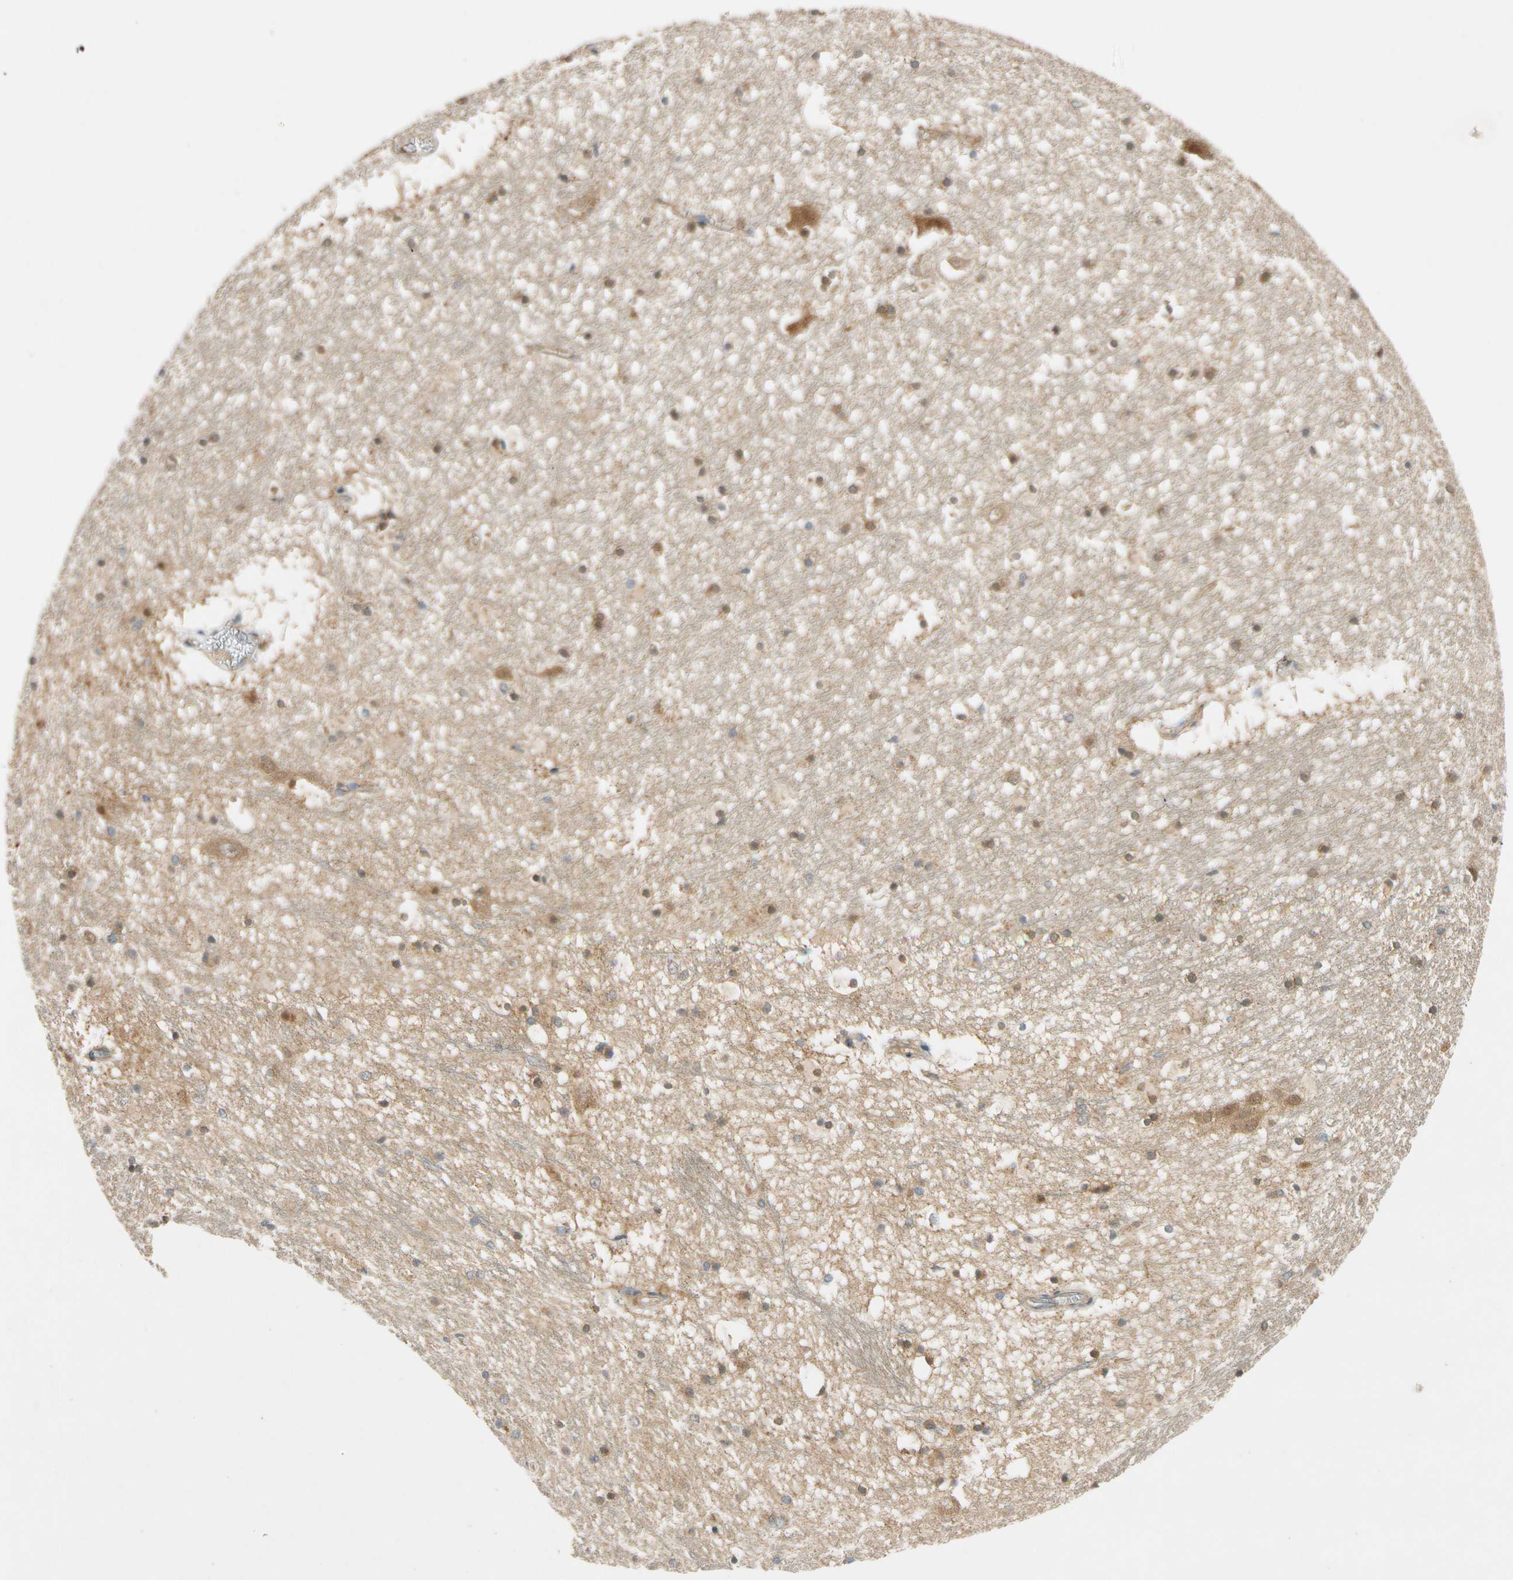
{"staining": {"intensity": "moderate", "quantity": ">75%", "location": "cytoplasmic/membranous"}, "tissue": "hippocampus", "cell_type": "Glial cells", "image_type": "normal", "snomed": [{"axis": "morphology", "description": "Normal tissue, NOS"}, {"axis": "topography", "description": "Hippocampus"}], "caption": "IHC image of benign hippocampus stained for a protein (brown), which exhibits medium levels of moderate cytoplasmic/membranous staining in approximately >75% of glial cells.", "gene": "GATD1", "patient": {"sex": "male", "age": 45}}